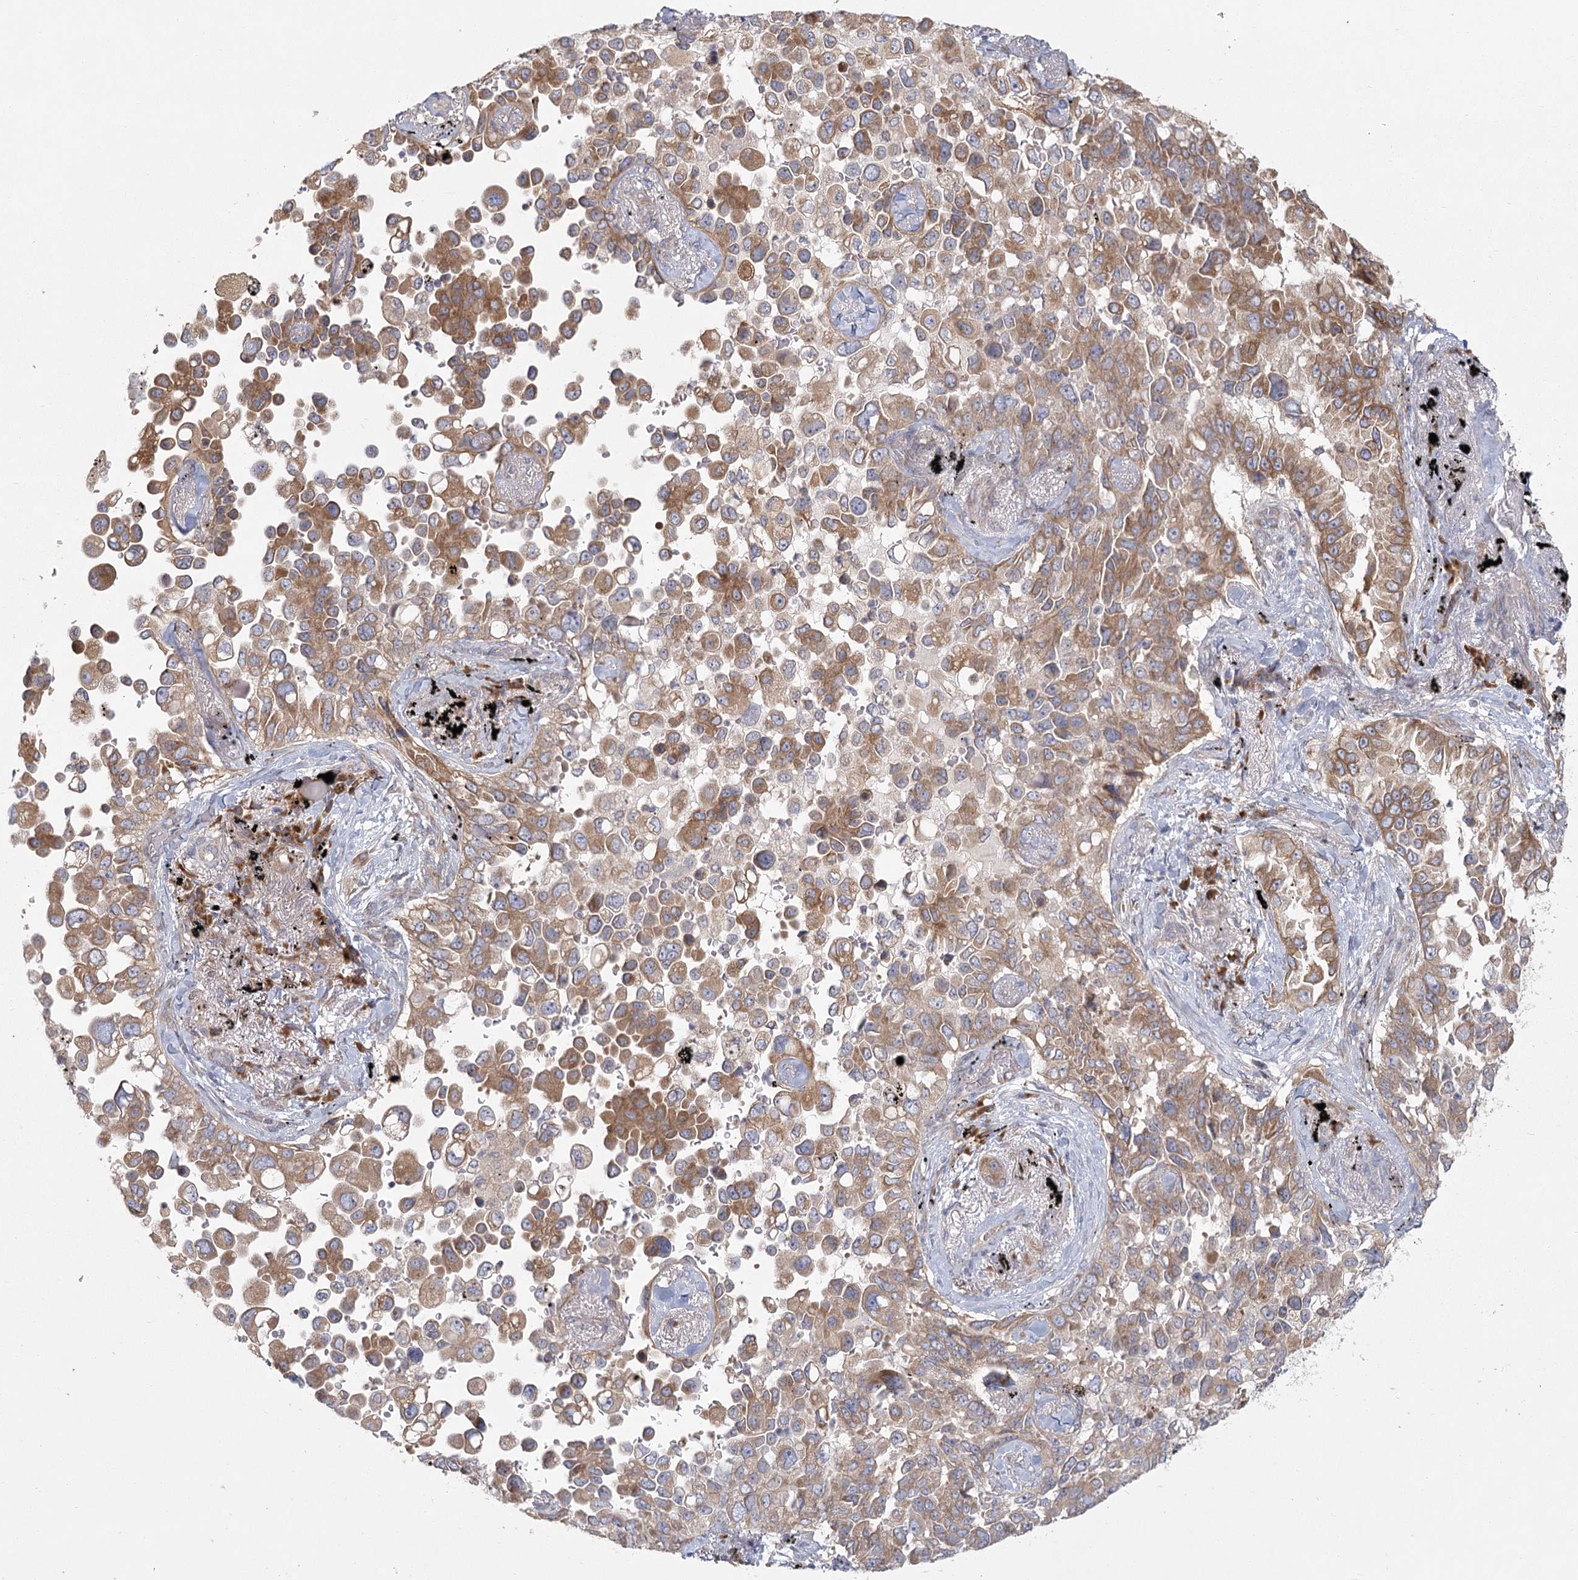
{"staining": {"intensity": "moderate", "quantity": ">75%", "location": "cytoplasmic/membranous"}, "tissue": "lung cancer", "cell_type": "Tumor cells", "image_type": "cancer", "snomed": [{"axis": "morphology", "description": "Adenocarcinoma, NOS"}, {"axis": "topography", "description": "Lung"}], "caption": "An image of human lung cancer (adenocarcinoma) stained for a protein displays moderate cytoplasmic/membranous brown staining in tumor cells. The protein is shown in brown color, while the nuclei are stained blue.", "gene": "CNTLN", "patient": {"sex": "female", "age": 67}}